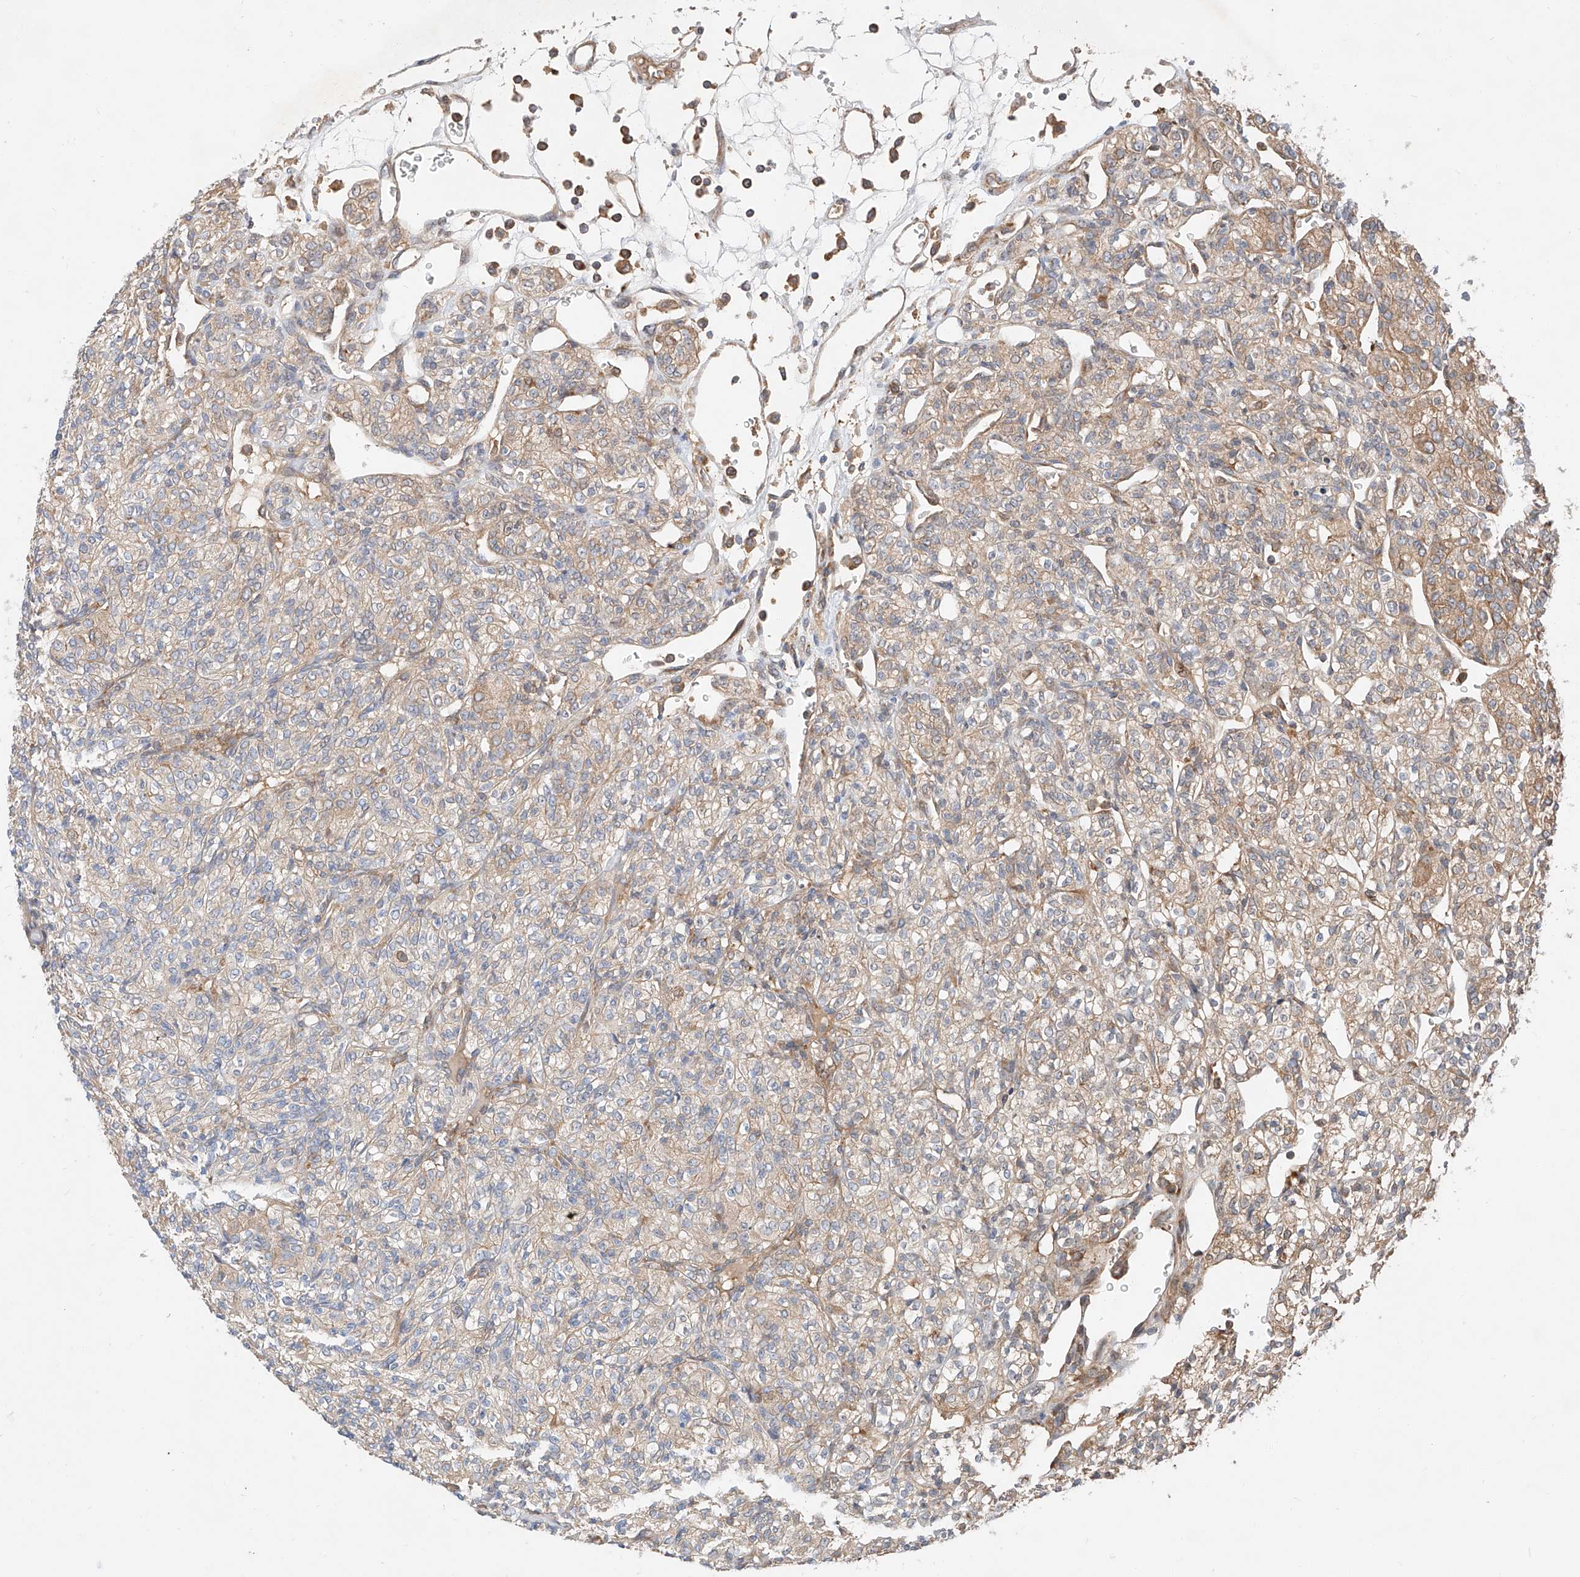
{"staining": {"intensity": "weak", "quantity": ">75%", "location": "cytoplasmic/membranous"}, "tissue": "renal cancer", "cell_type": "Tumor cells", "image_type": "cancer", "snomed": [{"axis": "morphology", "description": "Adenocarcinoma, NOS"}, {"axis": "topography", "description": "Kidney"}], "caption": "Tumor cells display low levels of weak cytoplasmic/membranous staining in about >75% of cells in human adenocarcinoma (renal).", "gene": "RUSC1", "patient": {"sex": "male", "age": 77}}